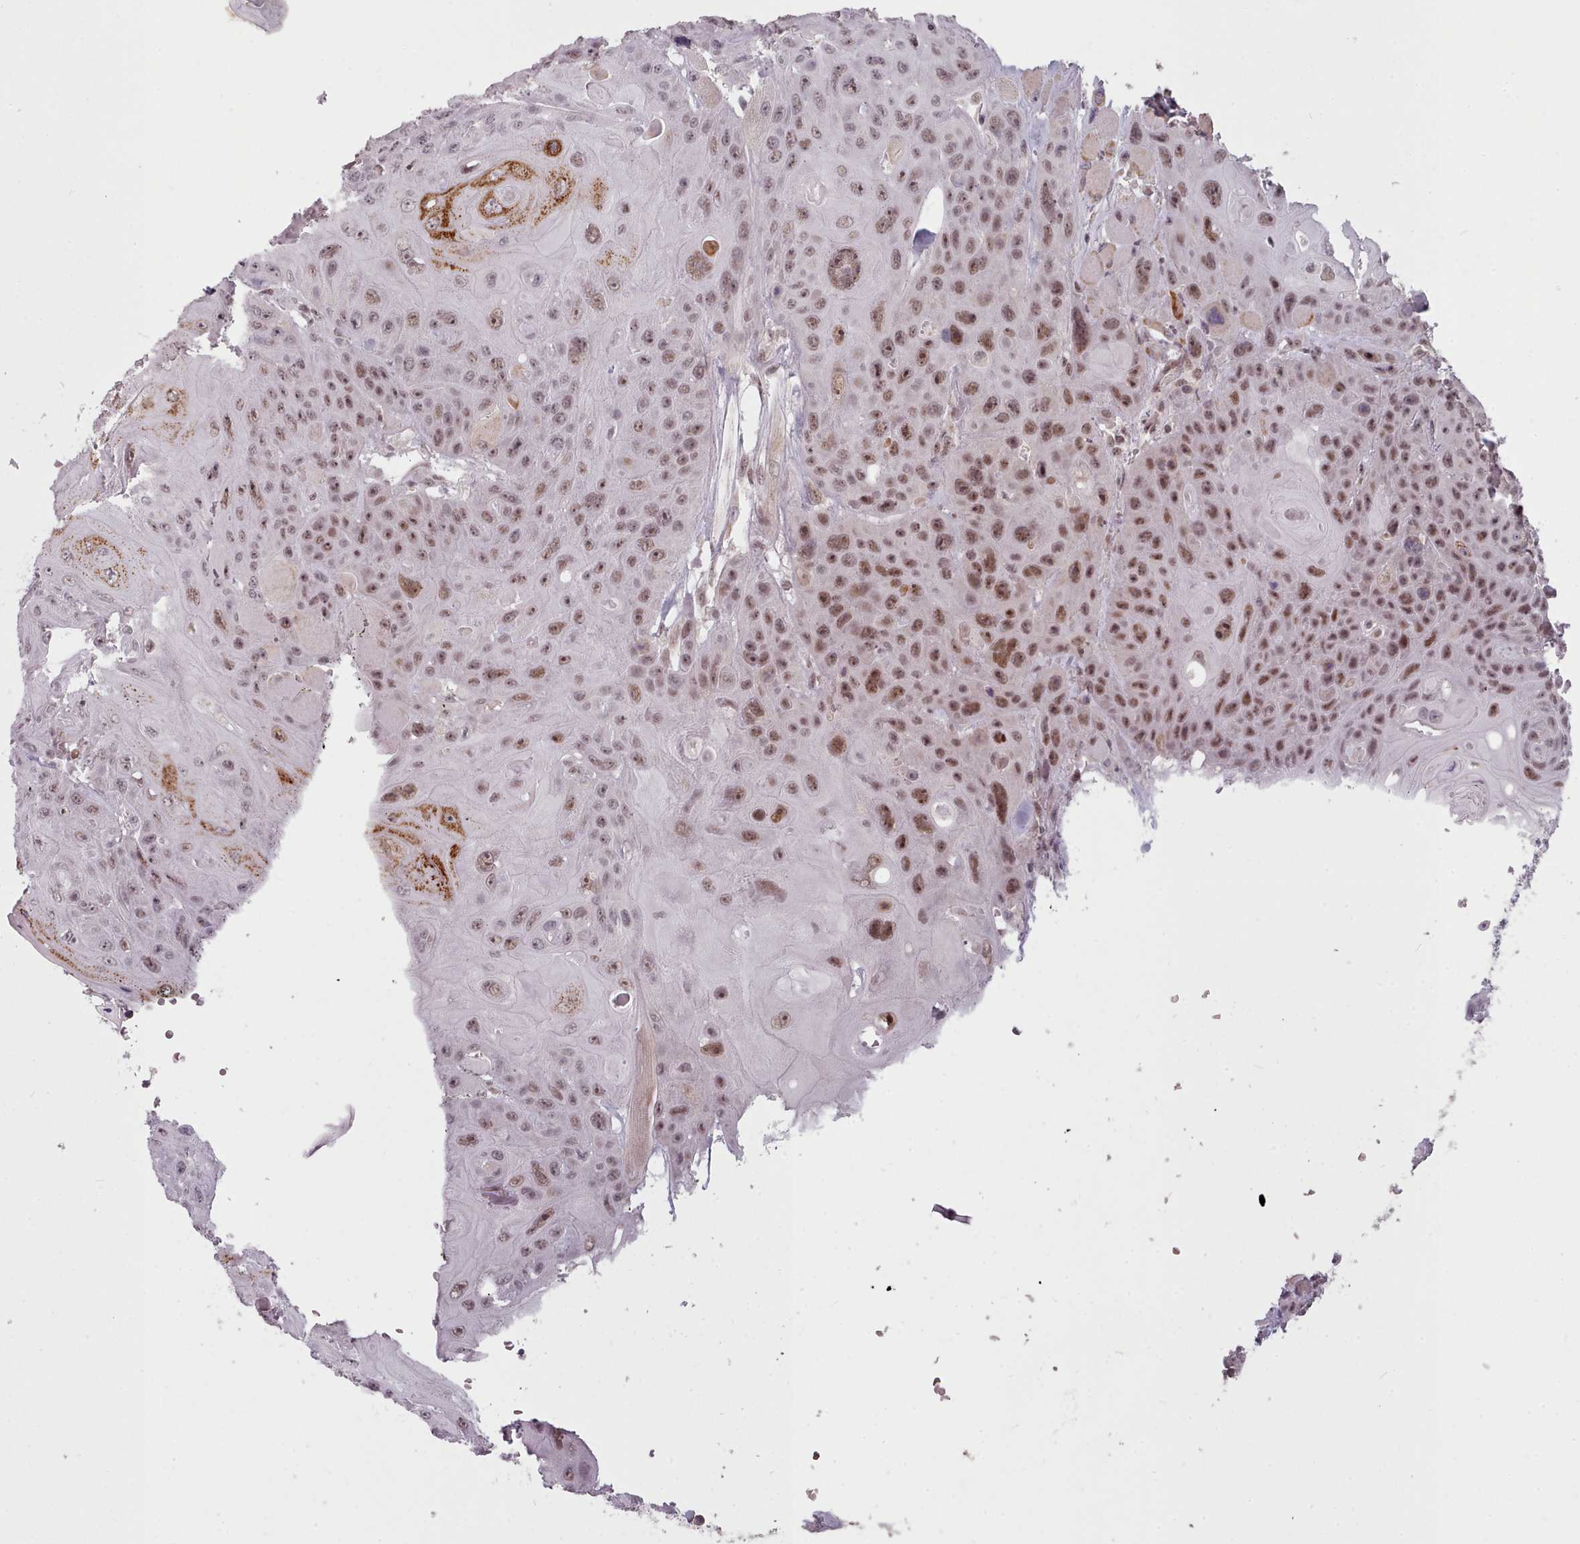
{"staining": {"intensity": "moderate", "quantity": ">75%", "location": "nuclear"}, "tissue": "head and neck cancer", "cell_type": "Tumor cells", "image_type": "cancer", "snomed": [{"axis": "morphology", "description": "Squamous cell carcinoma, NOS"}, {"axis": "topography", "description": "Head-Neck"}], "caption": "An image of human head and neck squamous cell carcinoma stained for a protein exhibits moderate nuclear brown staining in tumor cells.", "gene": "SRSF9", "patient": {"sex": "female", "age": 59}}